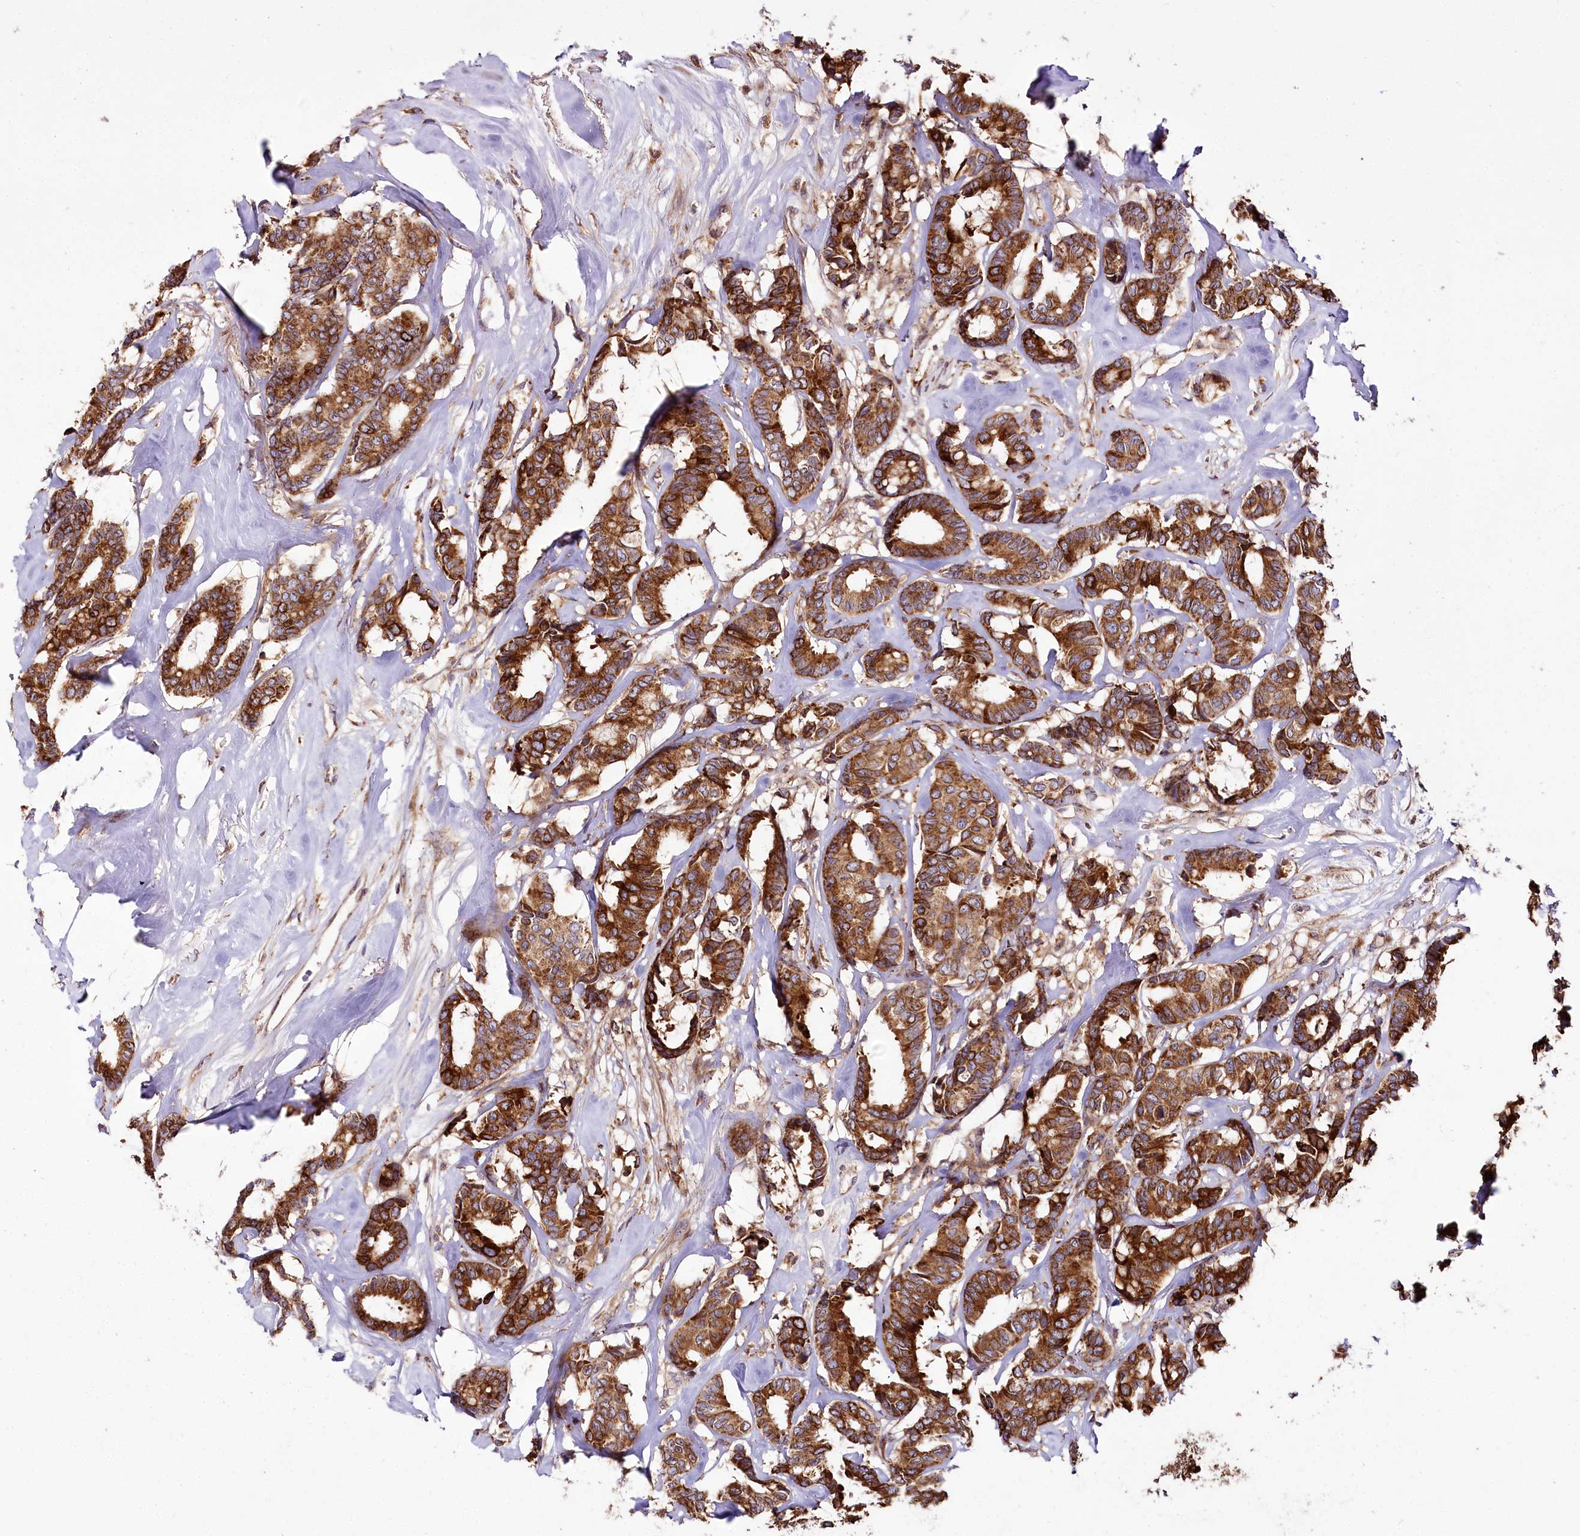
{"staining": {"intensity": "strong", "quantity": ">75%", "location": "cytoplasmic/membranous"}, "tissue": "breast cancer", "cell_type": "Tumor cells", "image_type": "cancer", "snomed": [{"axis": "morphology", "description": "Duct carcinoma"}, {"axis": "topography", "description": "Breast"}], "caption": "DAB immunohistochemical staining of human infiltrating ductal carcinoma (breast) shows strong cytoplasmic/membranous protein staining in approximately >75% of tumor cells.", "gene": "RAB7A", "patient": {"sex": "female", "age": 87}}